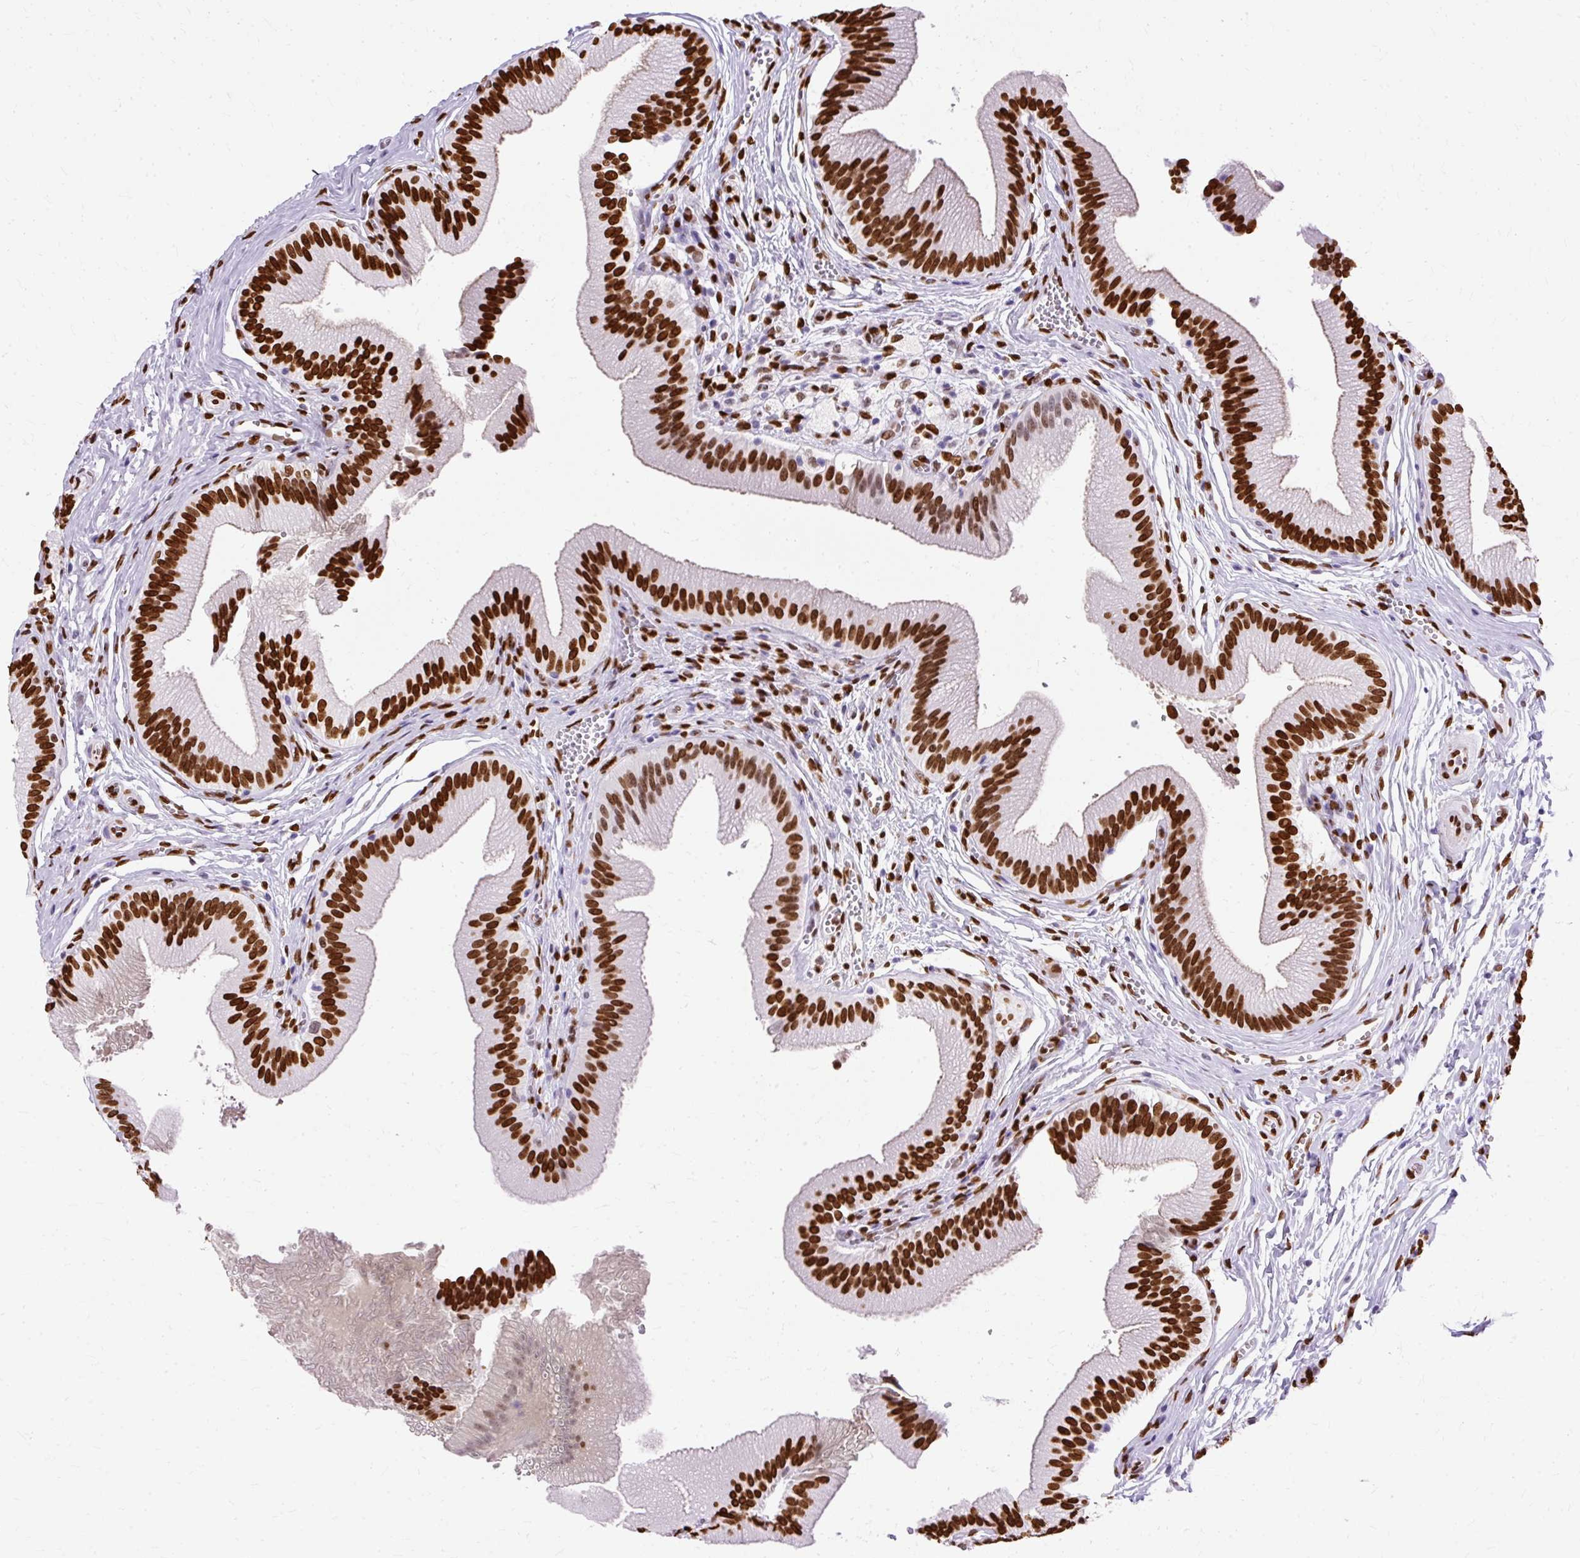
{"staining": {"intensity": "strong", "quantity": ">75%", "location": "nuclear"}, "tissue": "gallbladder", "cell_type": "Glandular cells", "image_type": "normal", "snomed": [{"axis": "morphology", "description": "Normal tissue, NOS"}, {"axis": "topography", "description": "Gallbladder"}], "caption": "A brown stain shows strong nuclear positivity of a protein in glandular cells of unremarkable human gallbladder.", "gene": "TMEM184C", "patient": {"sex": "male", "age": 17}}